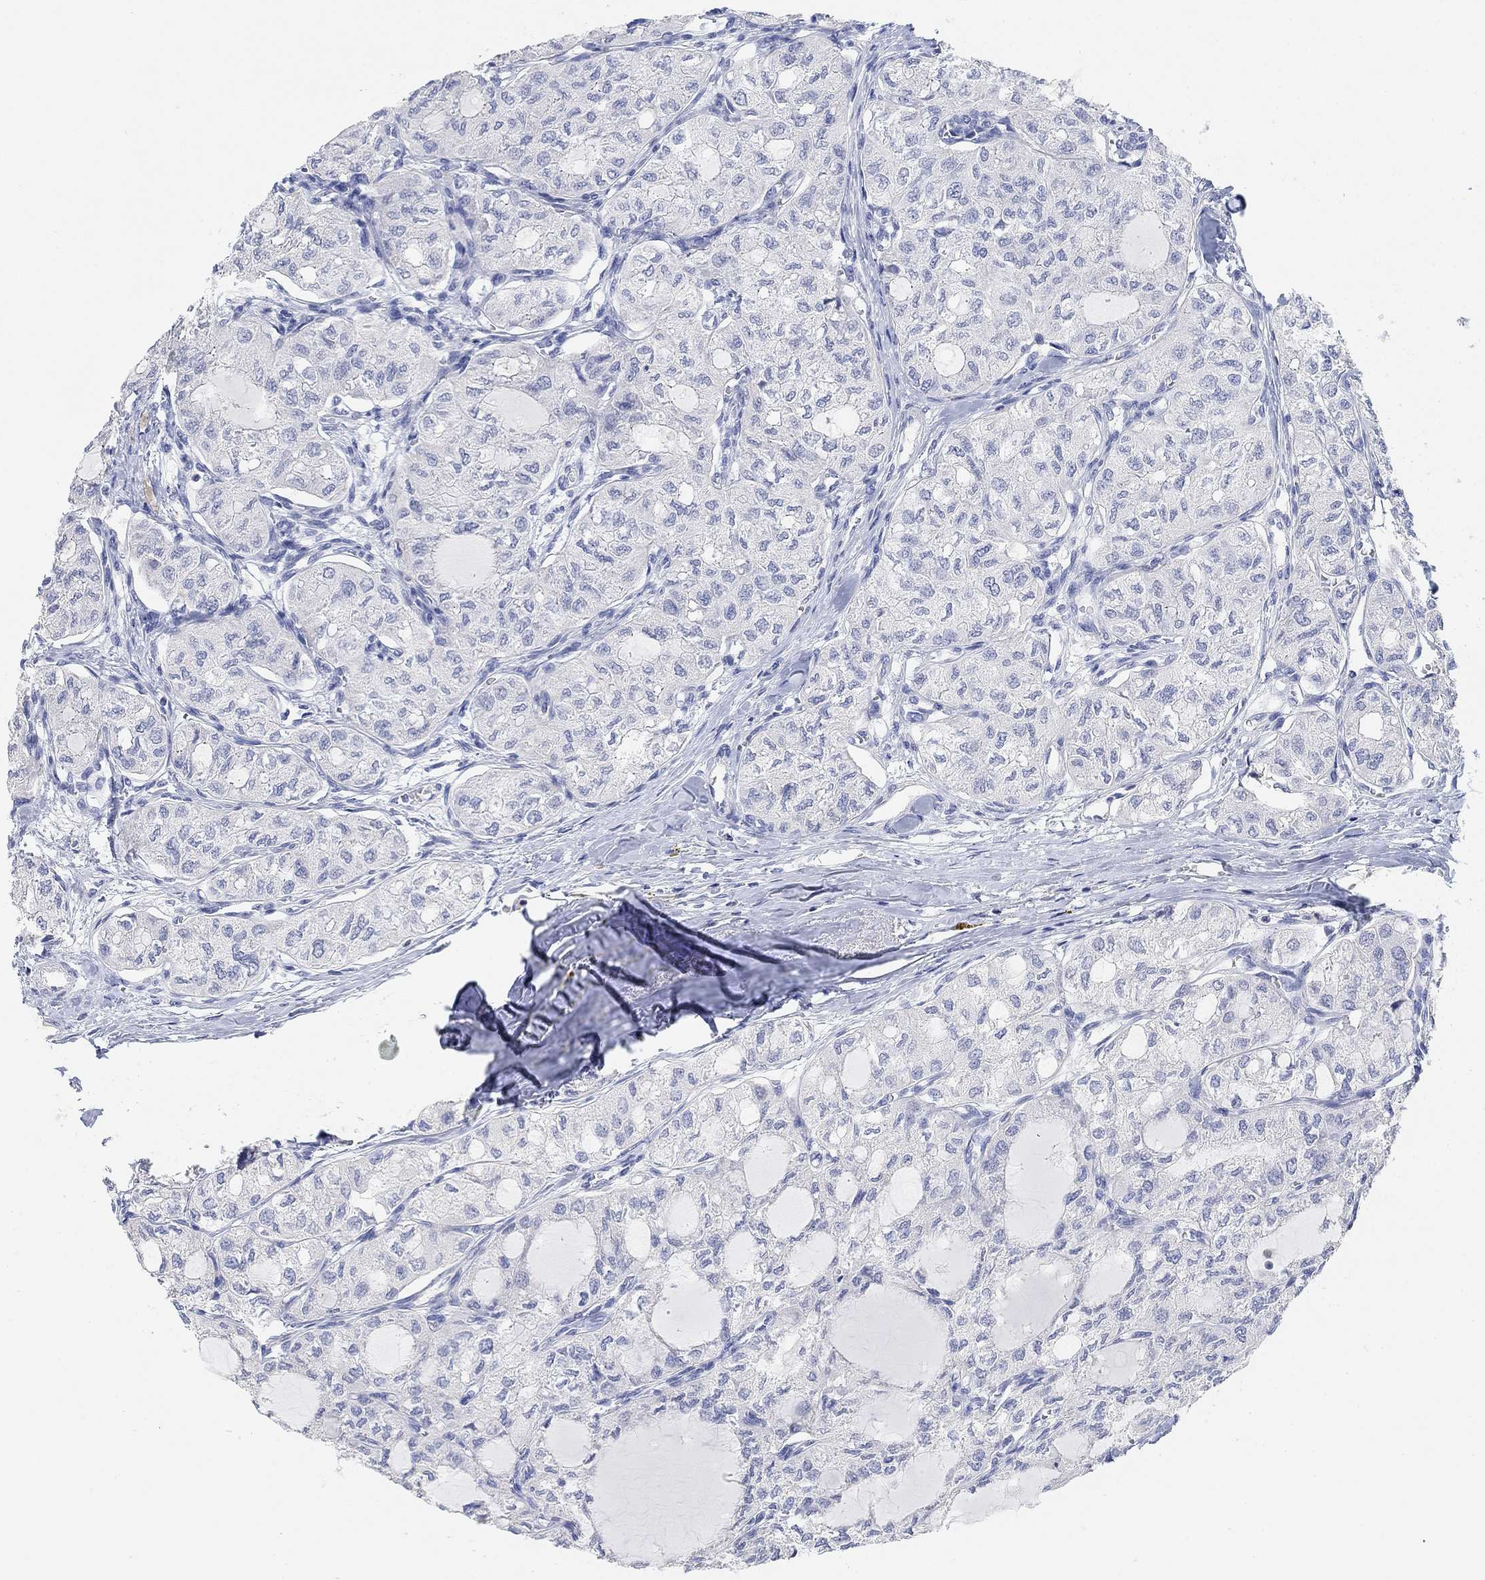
{"staining": {"intensity": "negative", "quantity": "none", "location": "none"}, "tissue": "thyroid cancer", "cell_type": "Tumor cells", "image_type": "cancer", "snomed": [{"axis": "morphology", "description": "Follicular adenoma carcinoma, NOS"}, {"axis": "topography", "description": "Thyroid gland"}], "caption": "An immunohistochemistry (IHC) micrograph of thyroid cancer is shown. There is no staining in tumor cells of thyroid cancer.", "gene": "VAT1L", "patient": {"sex": "male", "age": 75}}